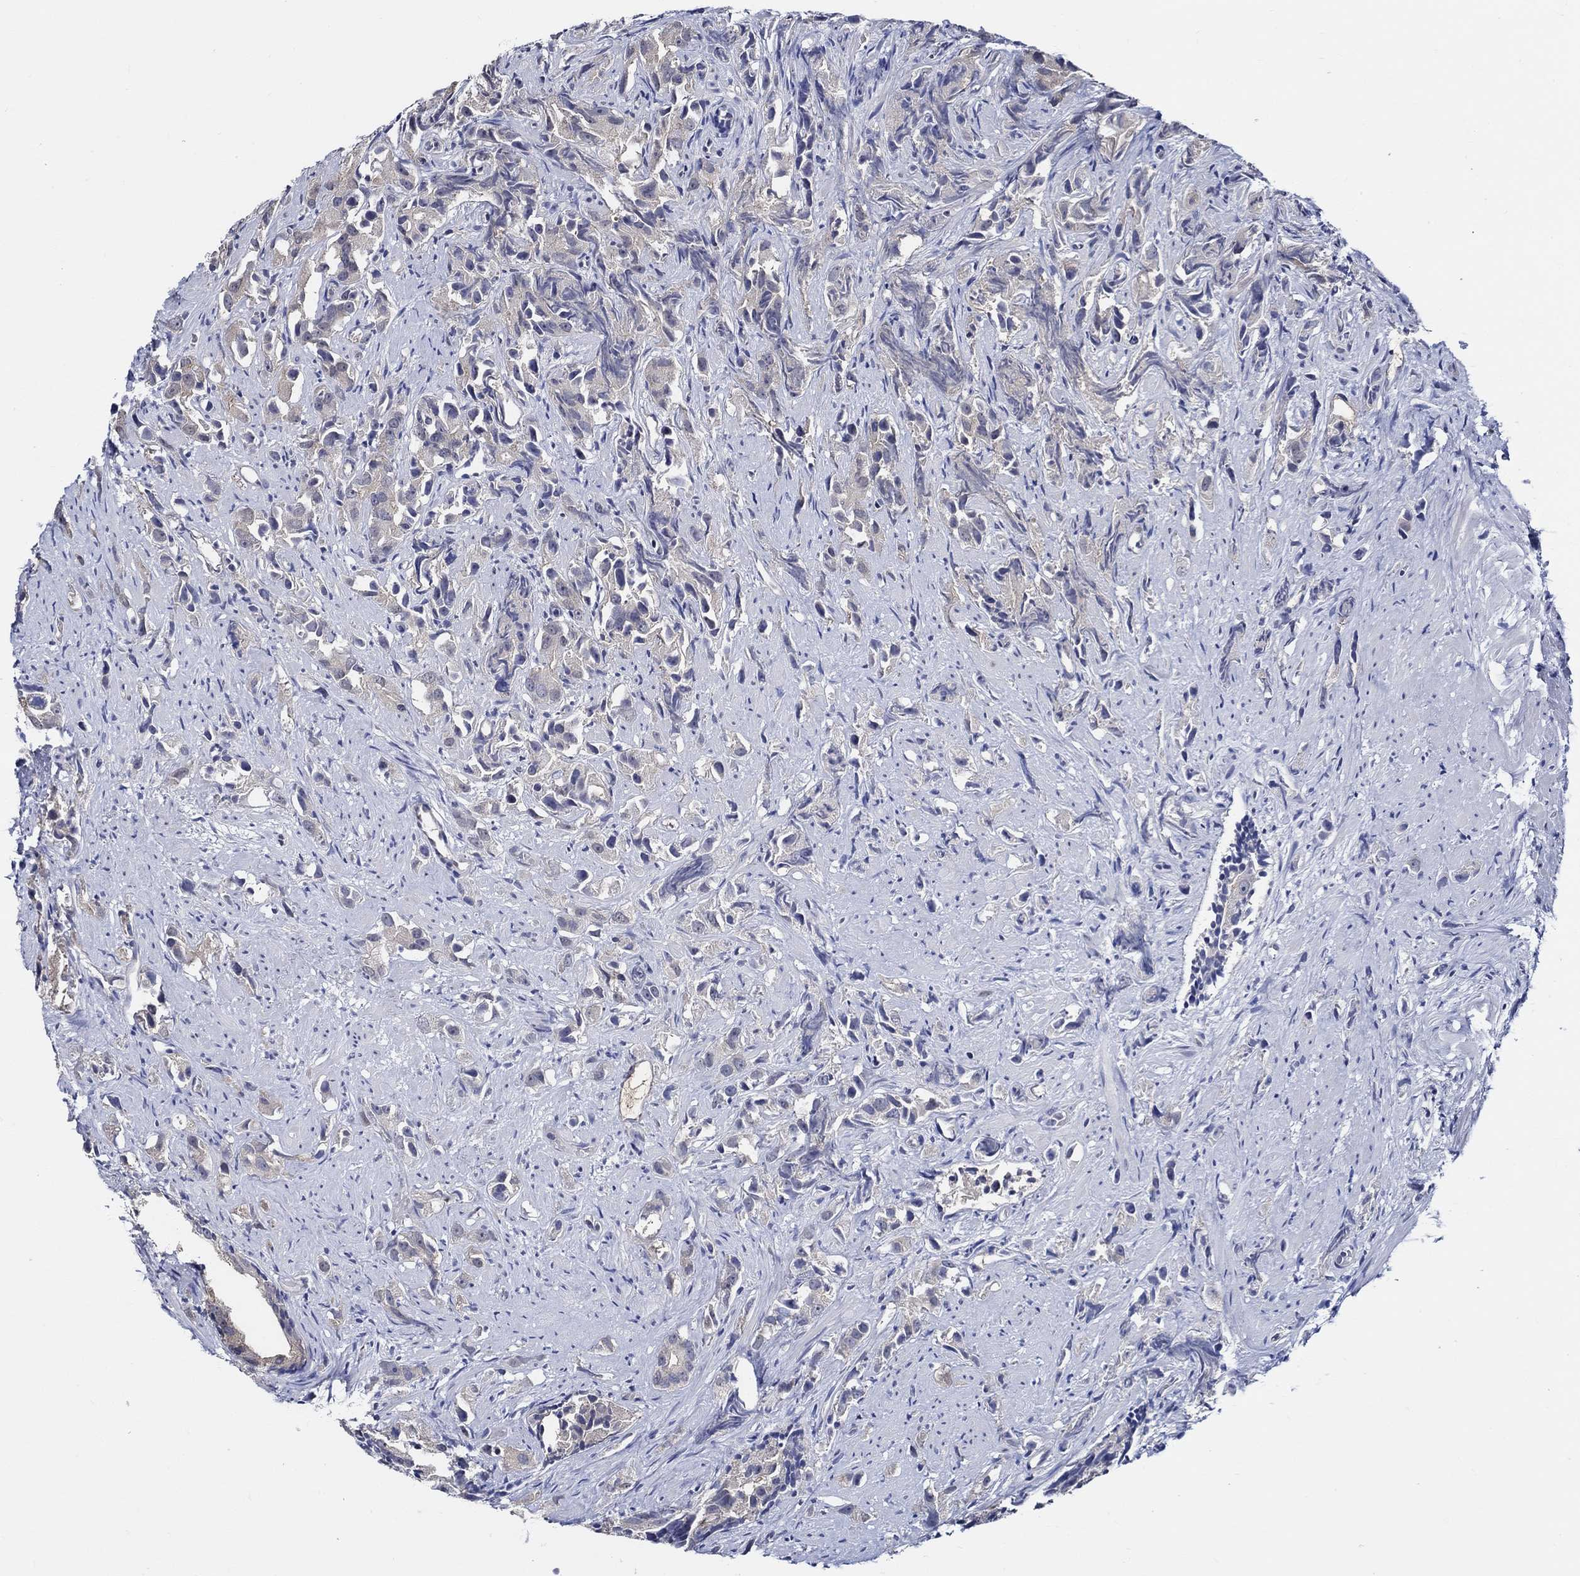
{"staining": {"intensity": "negative", "quantity": "none", "location": "none"}, "tissue": "prostate cancer", "cell_type": "Tumor cells", "image_type": "cancer", "snomed": [{"axis": "morphology", "description": "Adenocarcinoma, High grade"}, {"axis": "topography", "description": "Prostate"}], "caption": "An immunohistochemistry (IHC) histopathology image of prostate cancer (adenocarcinoma (high-grade)) is shown. There is no staining in tumor cells of prostate cancer (adenocarcinoma (high-grade)). (Immunohistochemistry (ihc), brightfield microscopy, high magnification).", "gene": "C8orf48", "patient": {"sex": "male", "age": 90}}